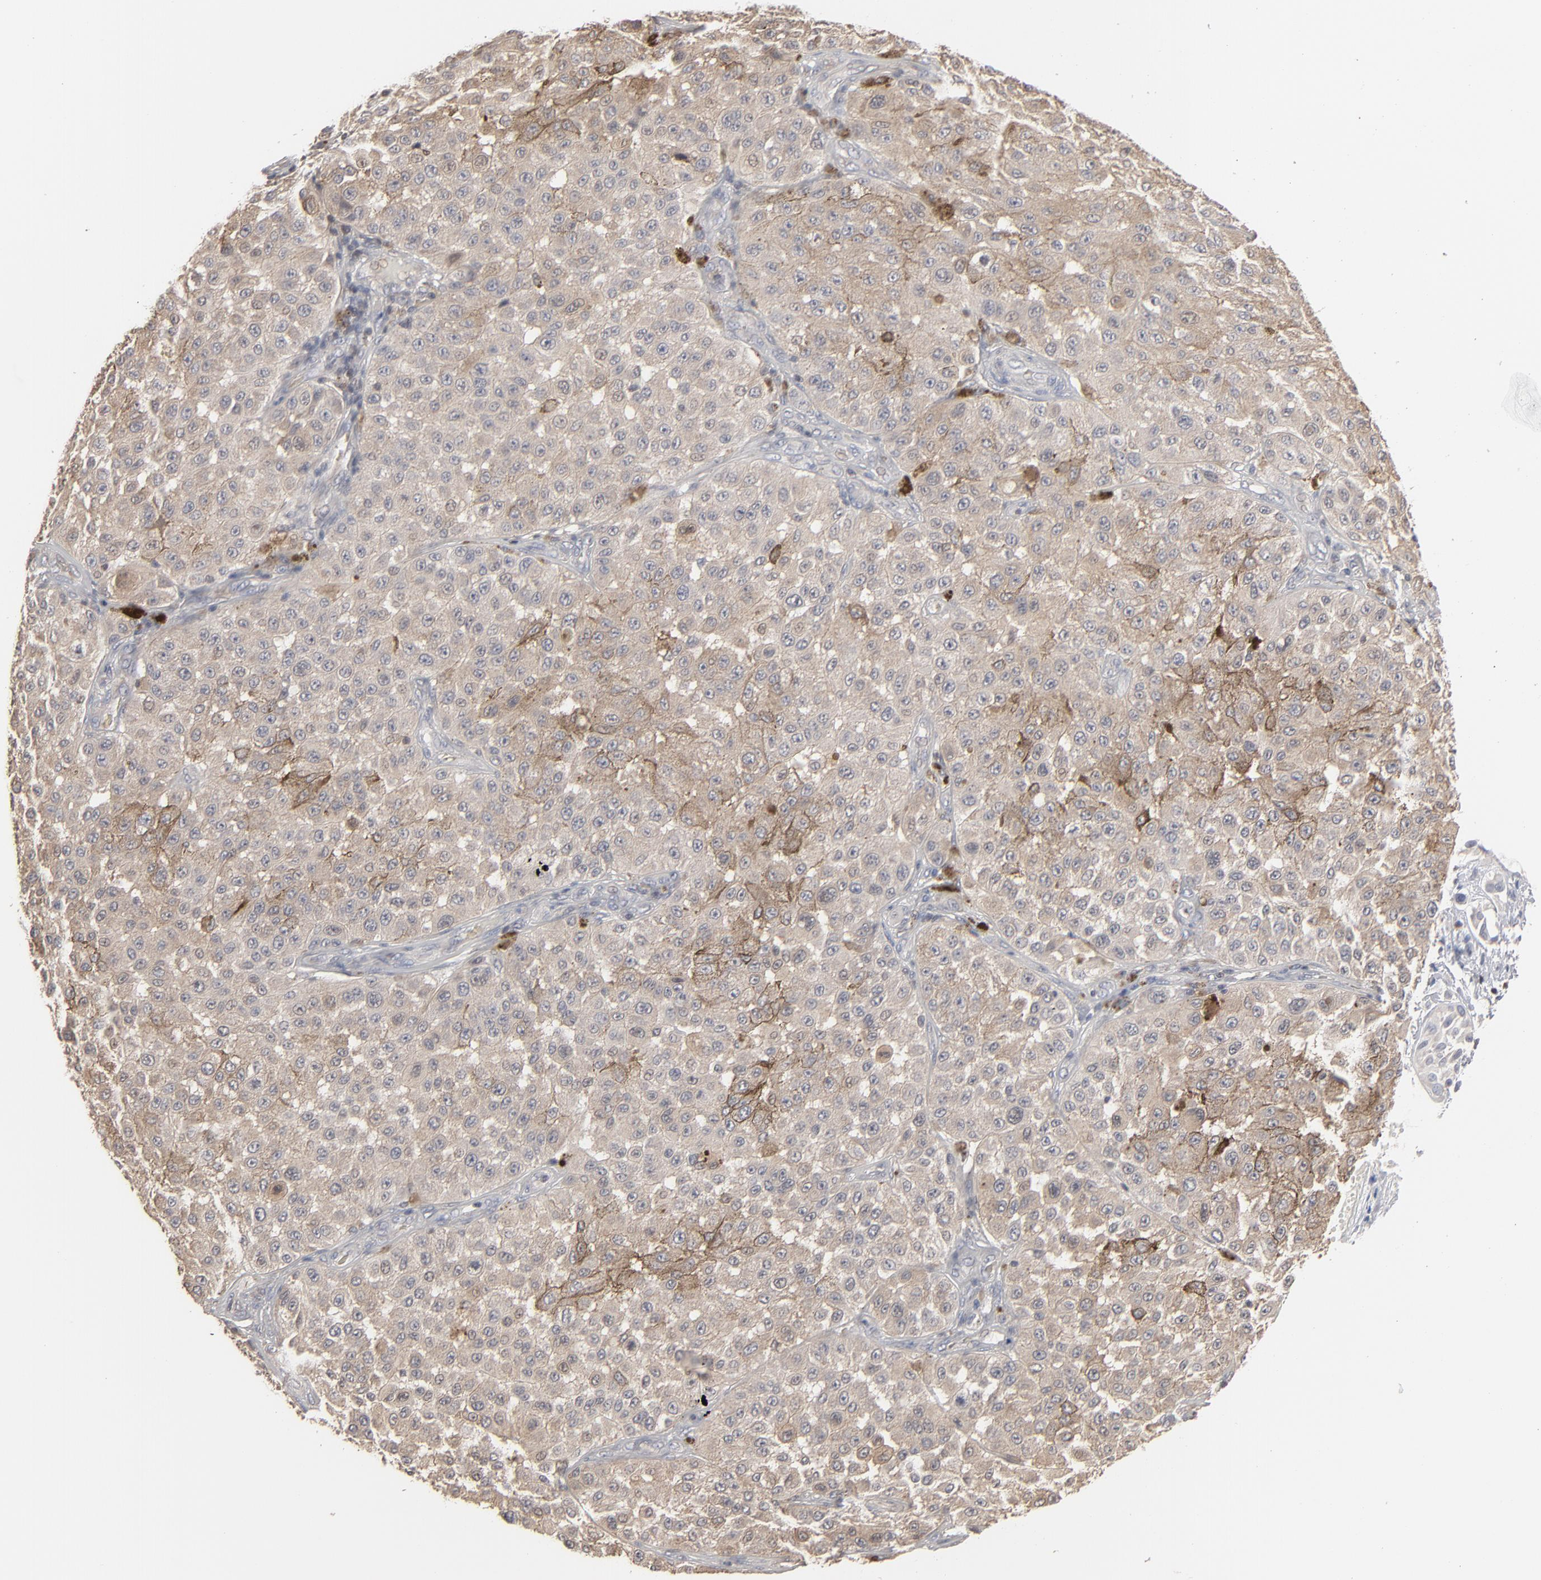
{"staining": {"intensity": "weak", "quantity": ">75%", "location": "cytoplasmic/membranous"}, "tissue": "melanoma", "cell_type": "Tumor cells", "image_type": "cancer", "snomed": [{"axis": "morphology", "description": "Malignant melanoma, NOS"}, {"axis": "topography", "description": "Skin"}], "caption": "High-power microscopy captured an immunohistochemistry (IHC) histopathology image of melanoma, revealing weak cytoplasmic/membranous staining in approximately >75% of tumor cells. The staining was performed using DAB to visualize the protein expression in brown, while the nuclei were stained in blue with hematoxylin (Magnification: 20x).", "gene": "STAT4", "patient": {"sex": "female", "age": 64}}